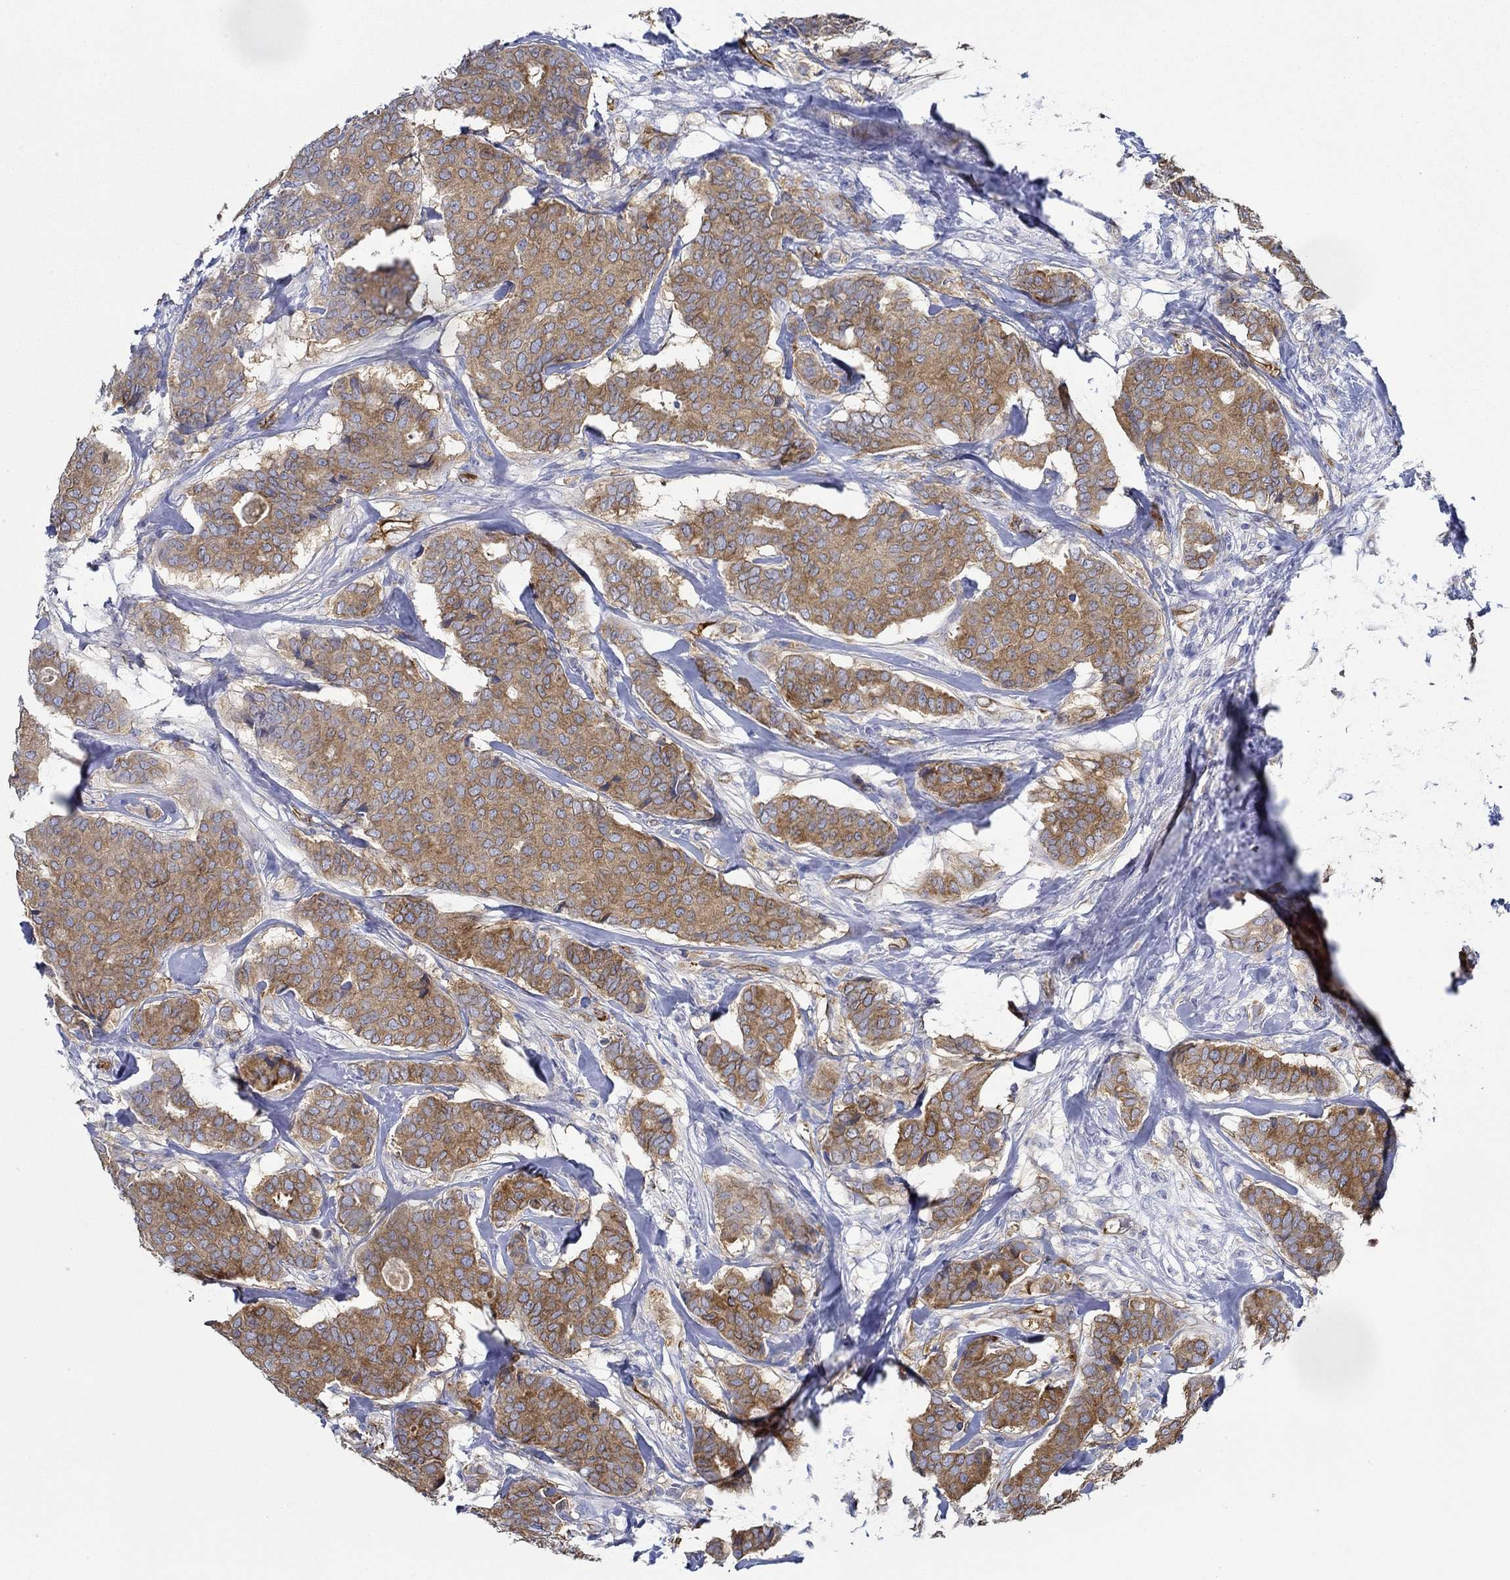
{"staining": {"intensity": "strong", "quantity": ">75%", "location": "cytoplasmic/membranous"}, "tissue": "breast cancer", "cell_type": "Tumor cells", "image_type": "cancer", "snomed": [{"axis": "morphology", "description": "Duct carcinoma"}, {"axis": "topography", "description": "Breast"}], "caption": "Breast cancer stained for a protein demonstrates strong cytoplasmic/membranous positivity in tumor cells.", "gene": "SLC27A3", "patient": {"sex": "female", "age": 75}}